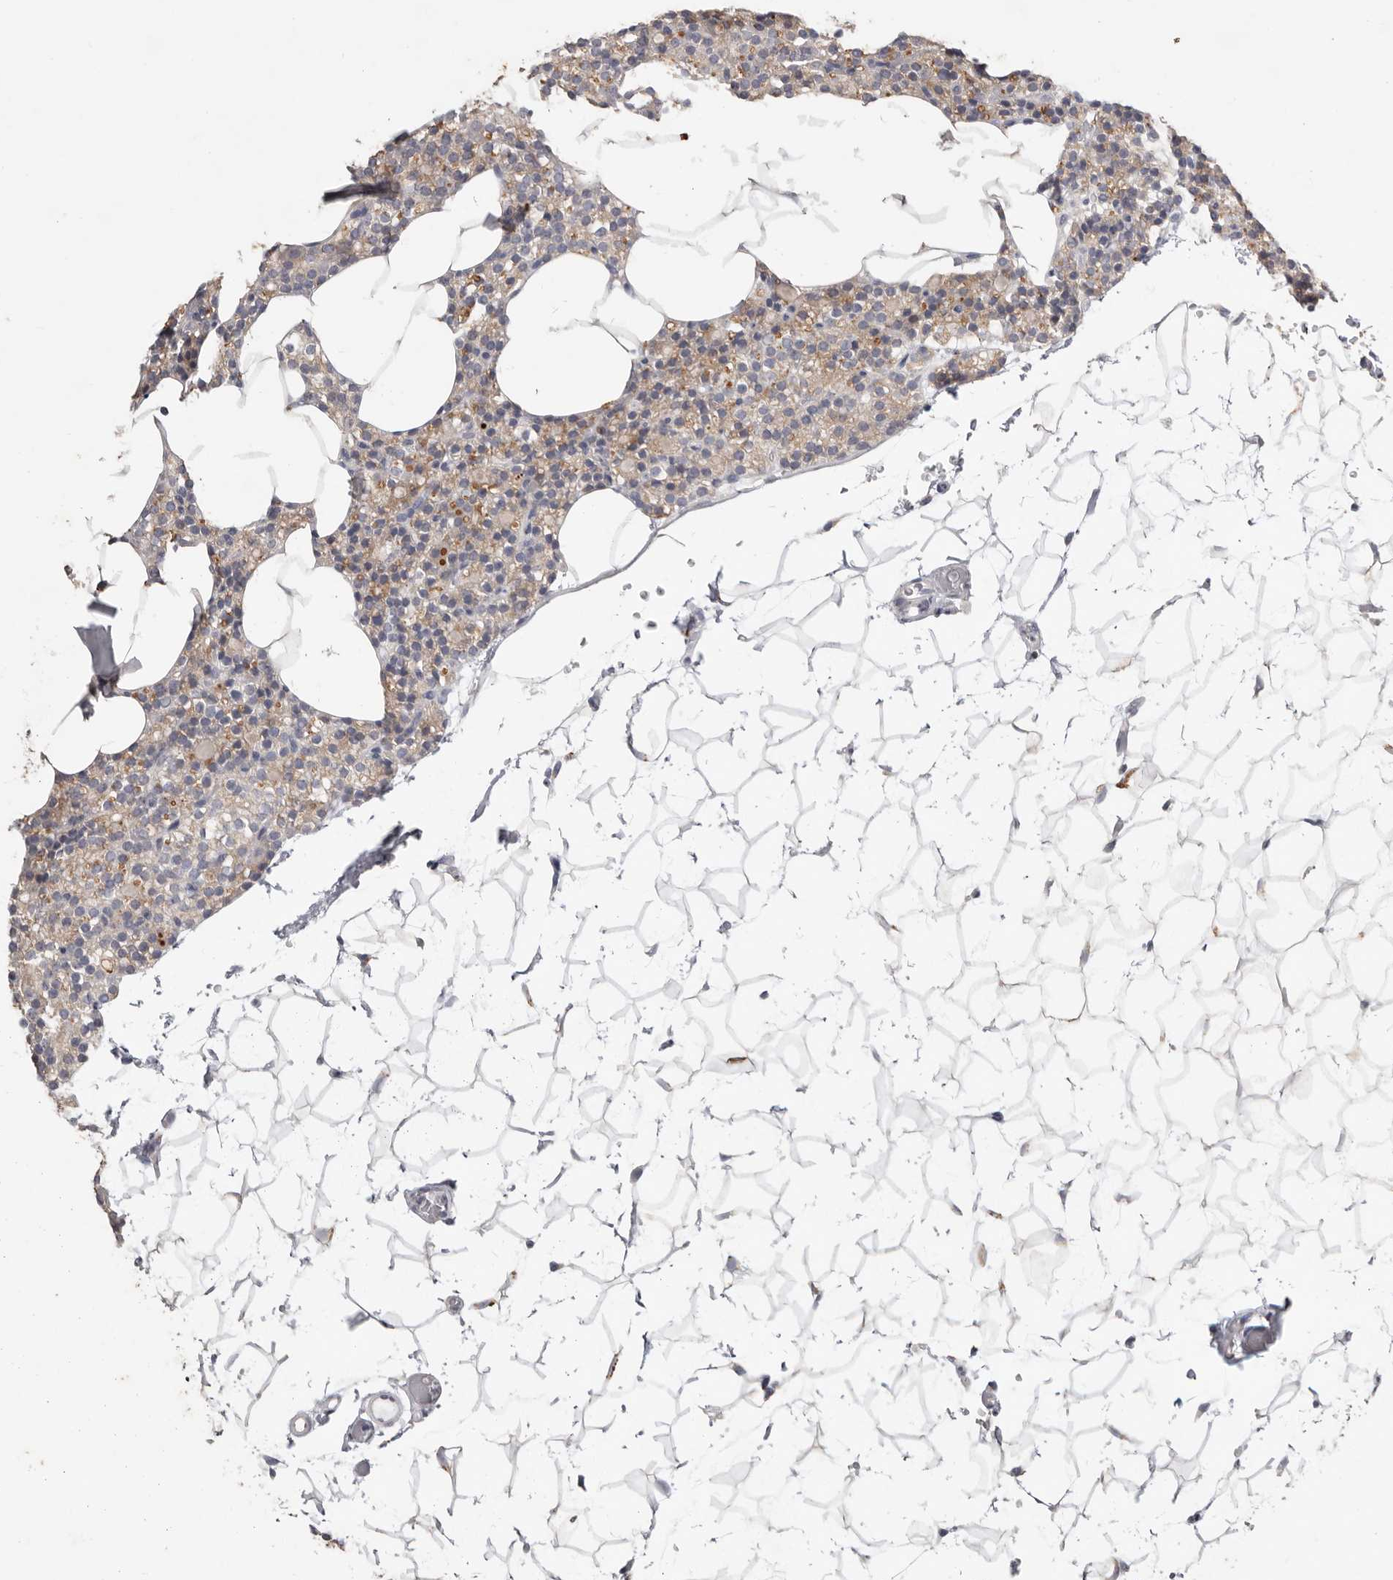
{"staining": {"intensity": "weak", "quantity": "25%-75%", "location": "cytoplasmic/membranous"}, "tissue": "parathyroid gland", "cell_type": "Glandular cells", "image_type": "normal", "snomed": [{"axis": "morphology", "description": "Normal tissue, NOS"}, {"axis": "topography", "description": "Parathyroid gland"}], "caption": "Immunohistochemical staining of normal human parathyroid gland shows low levels of weak cytoplasmic/membranous positivity in approximately 25%-75% of glandular cells.", "gene": "WDR77", "patient": {"sex": "female", "age": 56}}